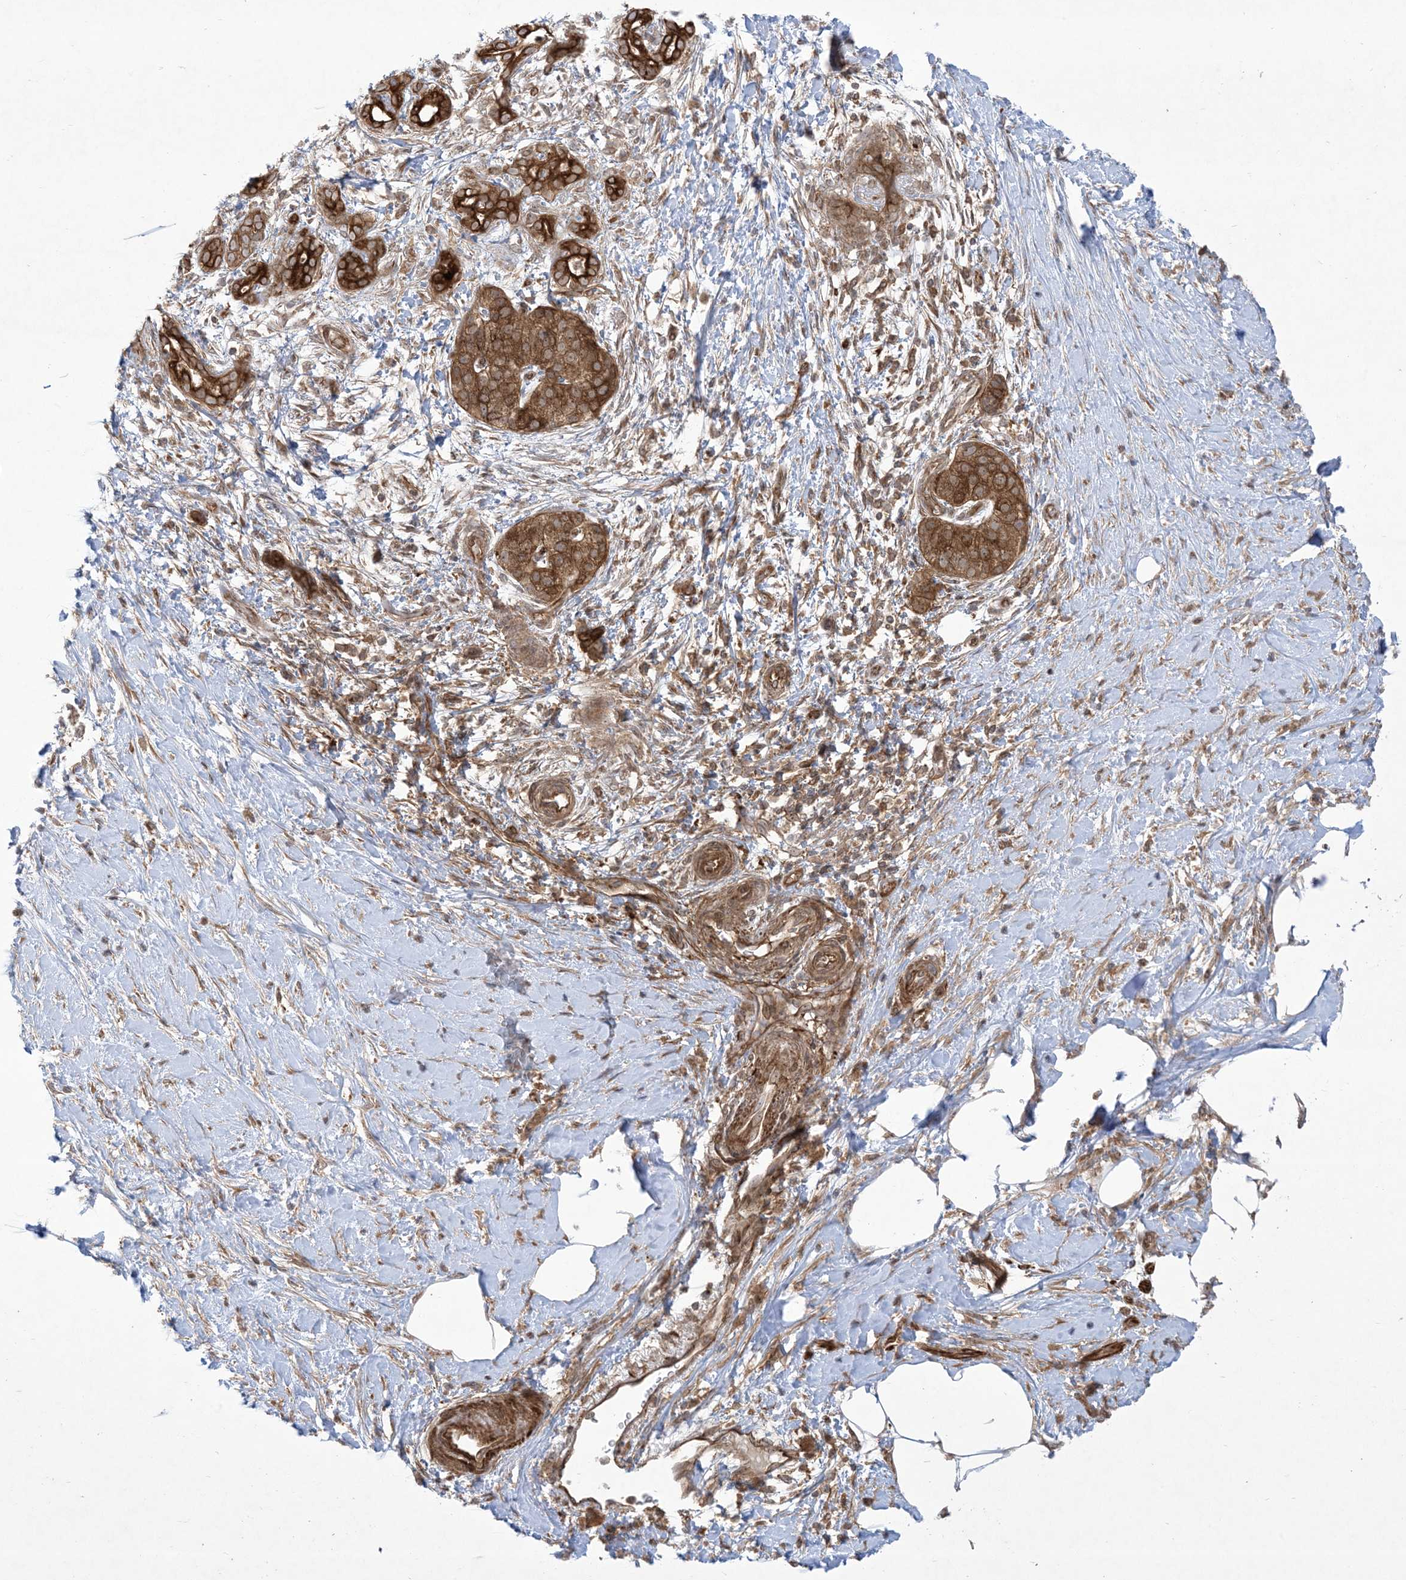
{"staining": {"intensity": "strong", "quantity": ">75%", "location": "cytoplasmic/membranous"}, "tissue": "pancreatic cancer", "cell_type": "Tumor cells", "image_type": "cancer", "snomed": [{"axis": "morphology", "description": "Adenocarcinoma, NOS"}, {"axis": "topography", "description": "Pancreas"}], "caption": "Immunohistochemical staining of human pancreatic cancer reveals high levels of strong cytoplasmic/membranous expression in approximately >75% of tumor cells. (DAB IHC with brightfield microscopy, high magnification).", "gene": "SOGA3", "patient": {"sex": "male", "age": 58}}